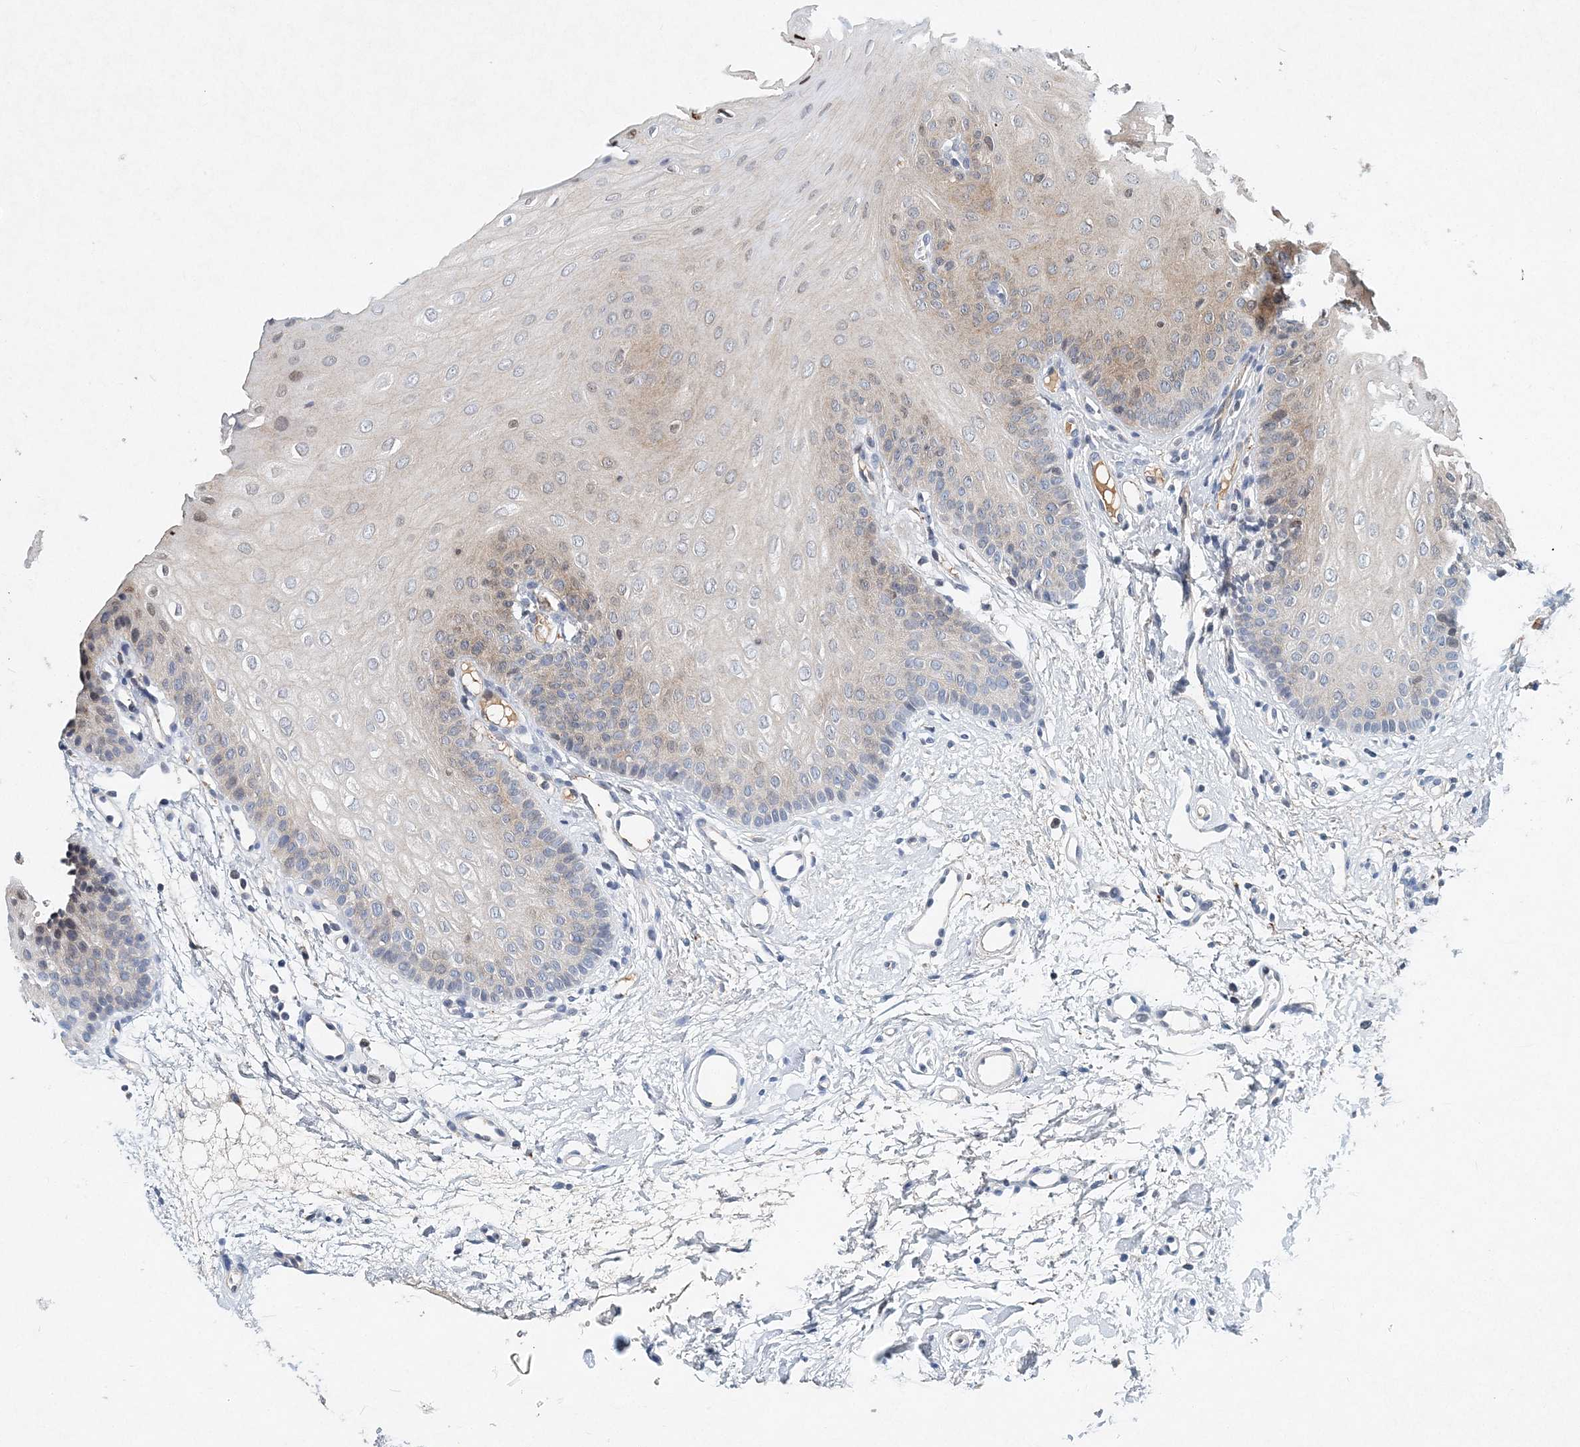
{"staining": {"intensity": "weak", "quantity": "25%-75%", "location": "nuclear"}, "tissue": "oral mucosa", "cell_type": "Squamous epithelial cells", "image_type": "normal", "snomed": [{"axis": "morphology", "description": "Normal tissue, NOS"}, {"axis": "topography", "description": "Oral tissue"}], "caption": "A micrograph of human oral mucosa stained for a protein reveals weak nuclear brown staining in squamous epithelial cells. (Brightfield microscopy of DAB IHC at high magnification).", "gene": "KPNA4", "patient": {"sex": "female", "age": 68}}